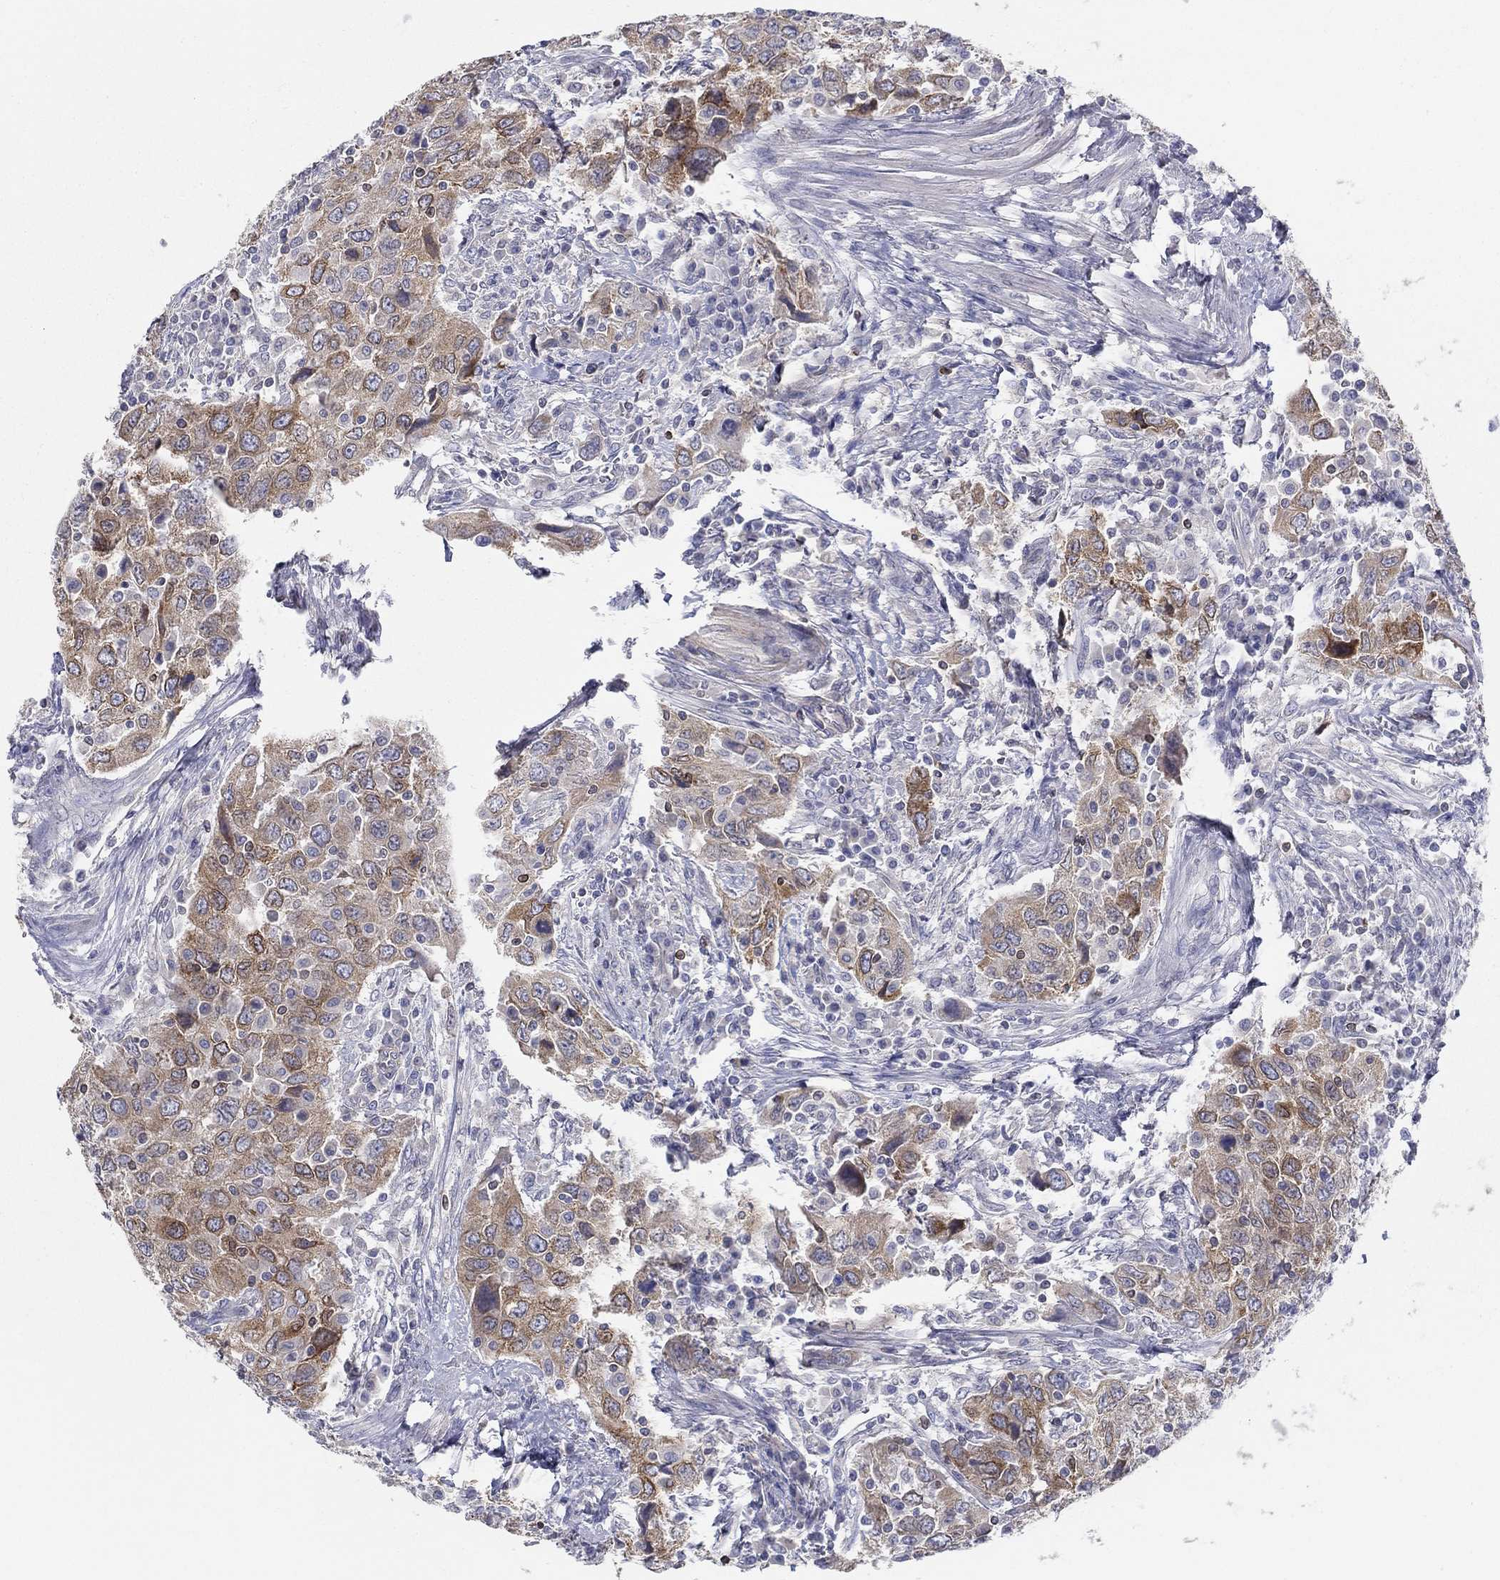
{"staining": {"intensity": "strong", "quantity": "<25%", "location": "cytoplasmic/membranous"}, "tissue": "urothelial cancer", "cell_type": "Tumor cells", "image_type": "cancer", "snomed": [{"axis": "morphology", "description": "Urothelial carcinoma, High grade"}, {"axis": "topography", "description": "Urinary bladder"}], "caption": "The histopathology image reveals staining of urothelial cancer, revealing strong cytoplasmic/membranous protein positivity (brown color) within tumor cells.", "gene": "ERMP1", "patient": {"sex": "male", "age": 76}}